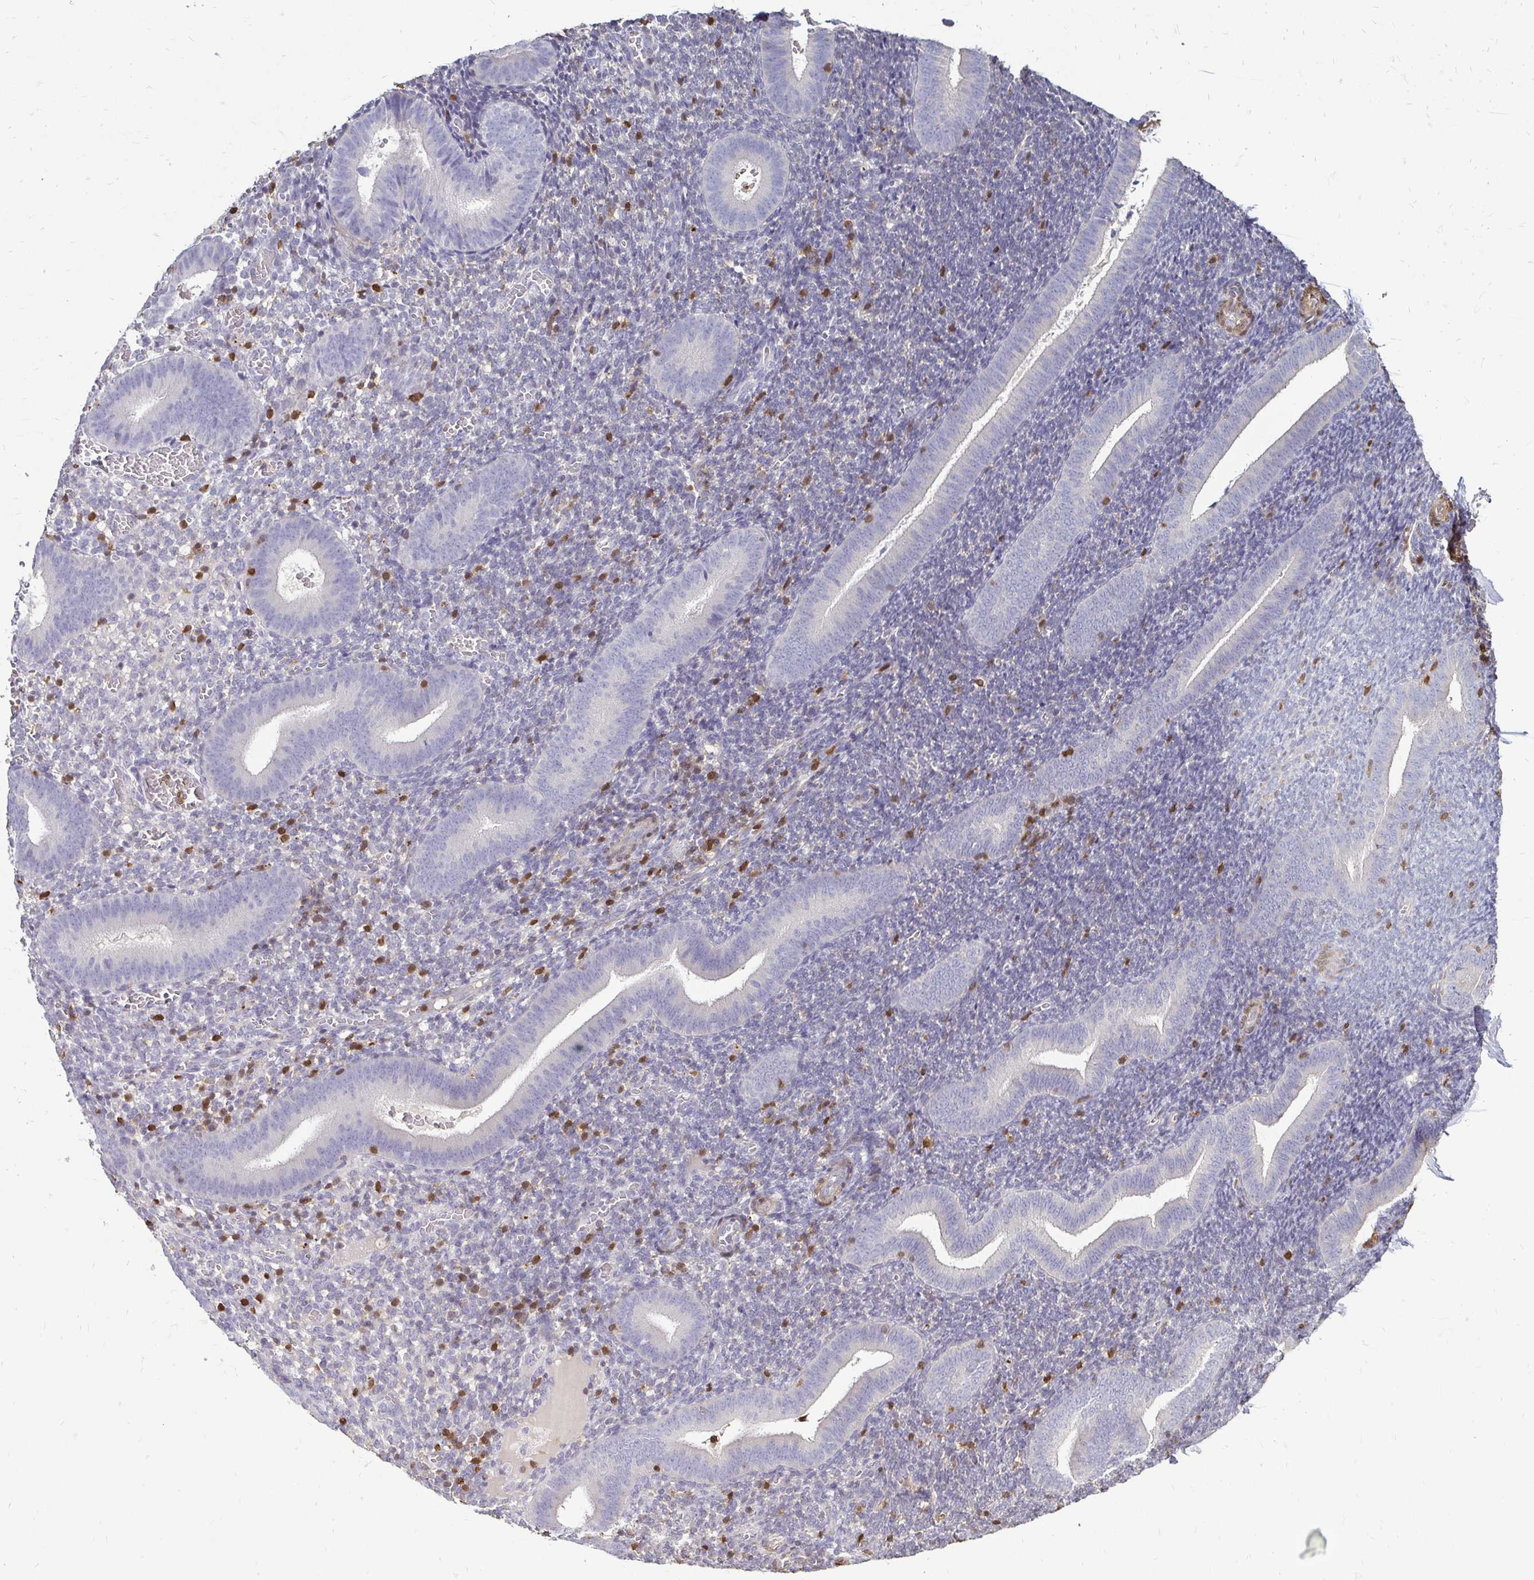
{"staining": {"intensity": "negative", "quantity": "none", "location": "none"}, "tissue": "endometrium", "cell_type": "Cells in endometrial stroma", "image_type": "normal", "snomed": [{"axis": "morphology", "description": "Normal tissue, NOS"}, {"axis": "topography", "description": "Endometrium"}], "caption": "Immunohistochemistry histopathology image of unremarkable endometrium: human endometrium stained with DAB (3,3'-diaminobenzidine) reveals no significant protein positivity in cells in endometrial stroma. (Immunohistochemistry (ihc), brightfield microscopy, high magnification).", "gene": "ZFP1", "patient": {"sex": "female", "age": 25}}